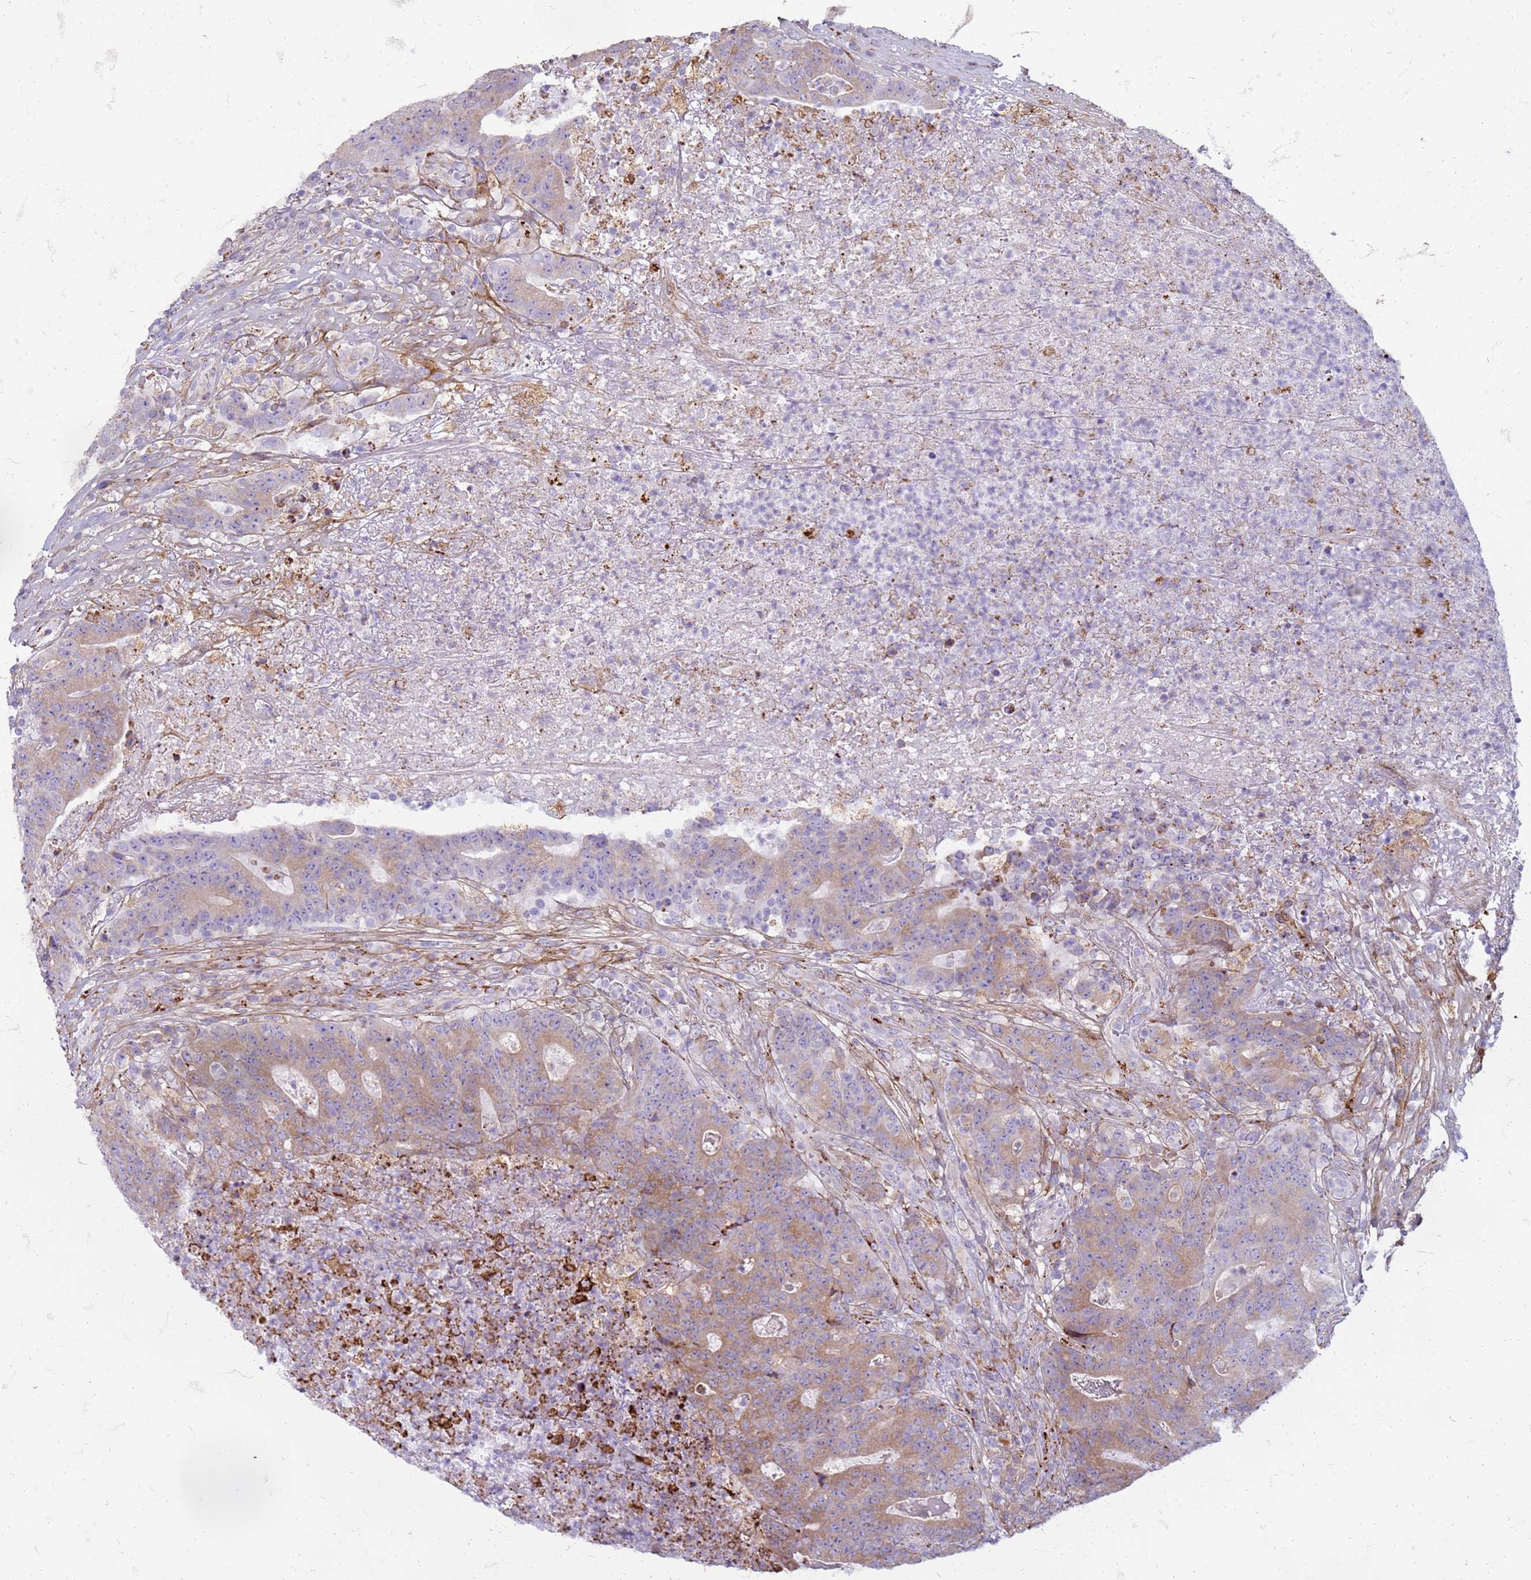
{"staining": {"intensity": "weak", "quantity": "25%-75%", "location": "cytoplasmic/membranous"}, "tissue": "colorectal cancer", "cell_type": "Tumor cells", "image_type": "cancer", "snomed": [{"axis": "morphology", "description": "Adenocarcinoma, NOS"}, {"axis": "topography", "description": "Colon"}], "caption": "DAB immunohistochemical staining of human adenocarcinoma (colorectal) shows weak cytoplasmic/membranous protein expression in about 25%-75% of tumor cells.", "gene": "PDK3", "patient": {"sex": "female", "age": 75}}